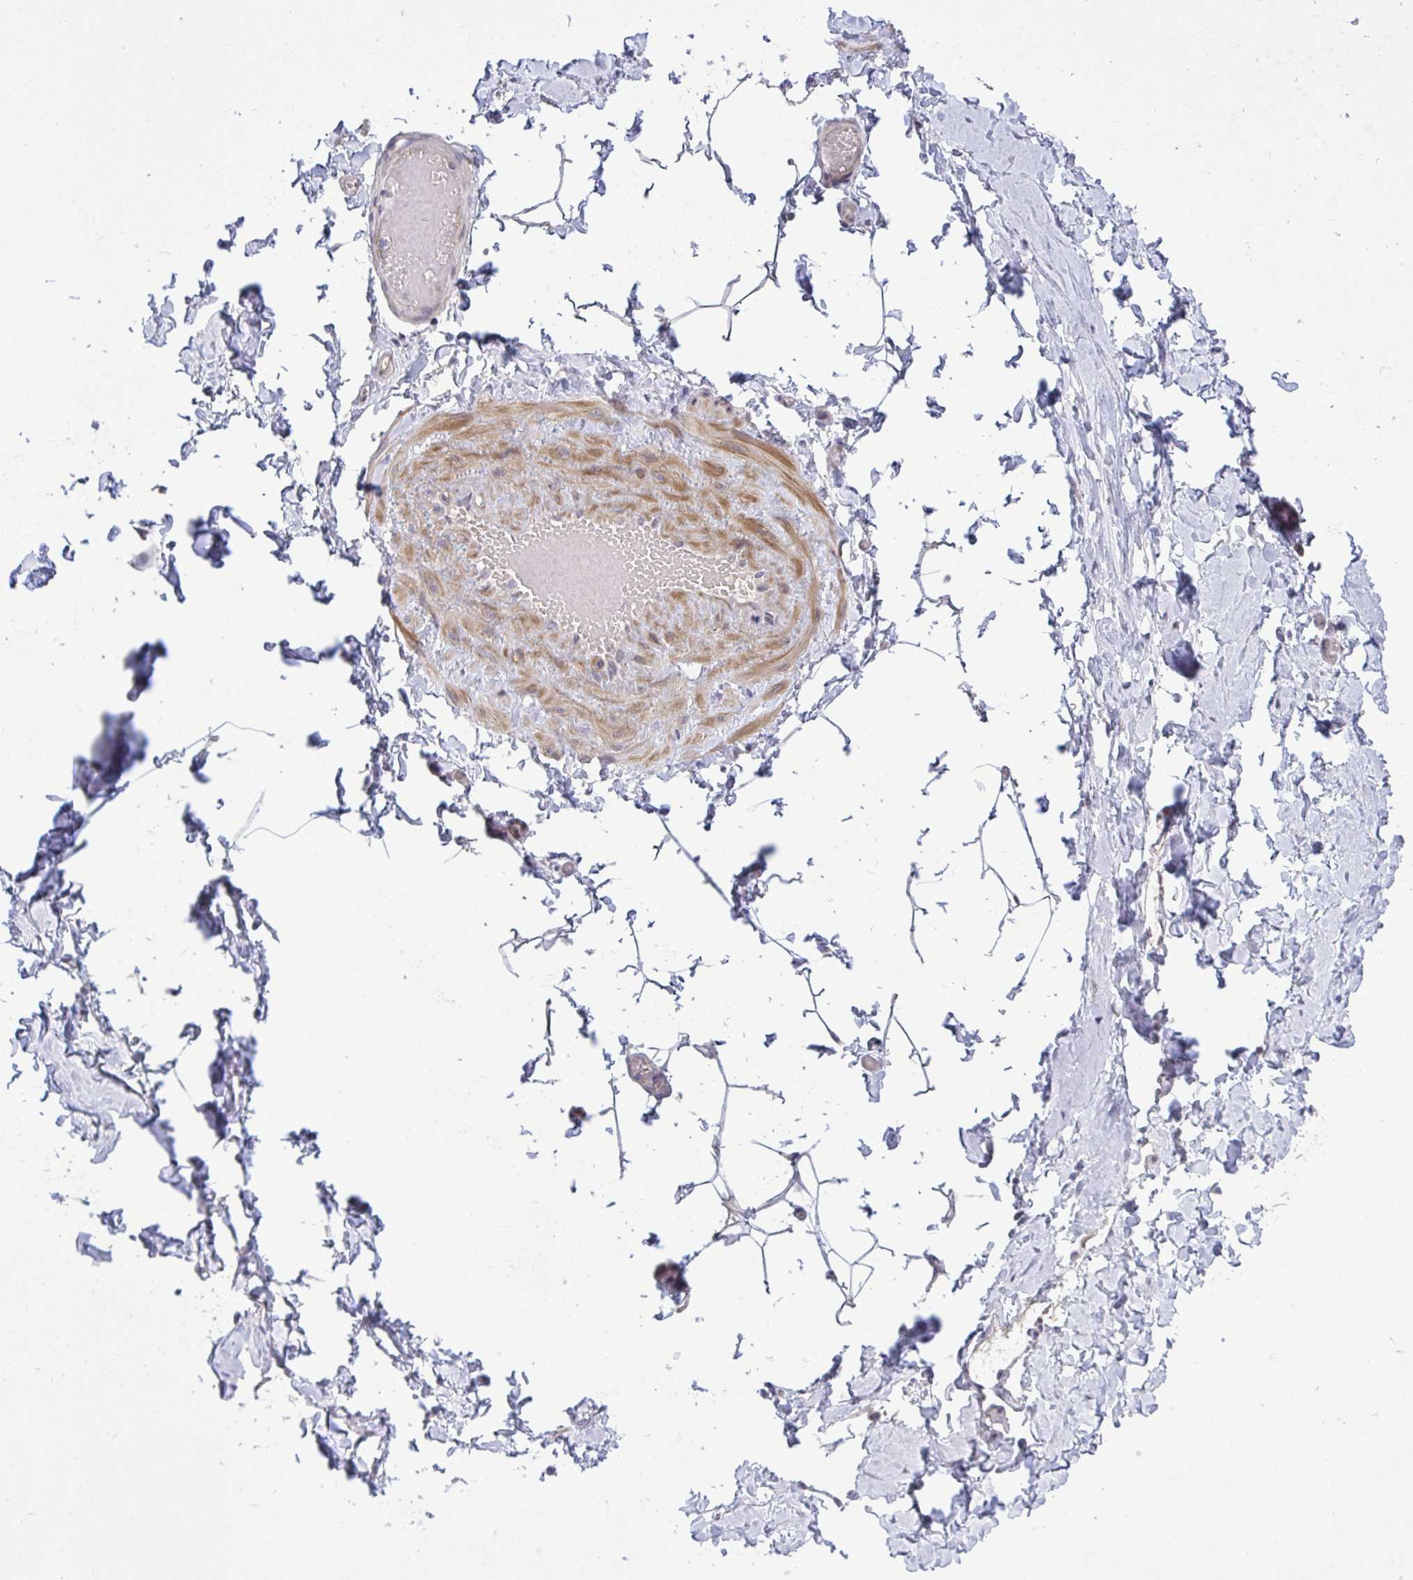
{"staining": {"intensity": "negative", "quantity": "none", "location": "none"}, "tissue": "adipose tissue", "cell_type": "Adipocytes", "image_type": "normal", "snomed": [{"axis": "morphology", "description": "Normal tissue, NOS"}, {"axis": "topography", "description": "Soft tissue"}, {"axis": "topography", "description": "Adipose tissue"}, {"axis": "topography", "description": "Vascular tissue"}, {"axis": "topography", "description": "Peripheral nerve tissue"}], "caption": "Adipocytes are negative for brown protein staining in benign adipose tissue. Brightfield microscopy of immunohistochemistry stained with DAB (3,3'-diaminobenzidine) (brown) and hematoxylin (blue), captured at high magnification.", "gene": "HMBOX1", "patient": {"sex": "male", "age": 29}}